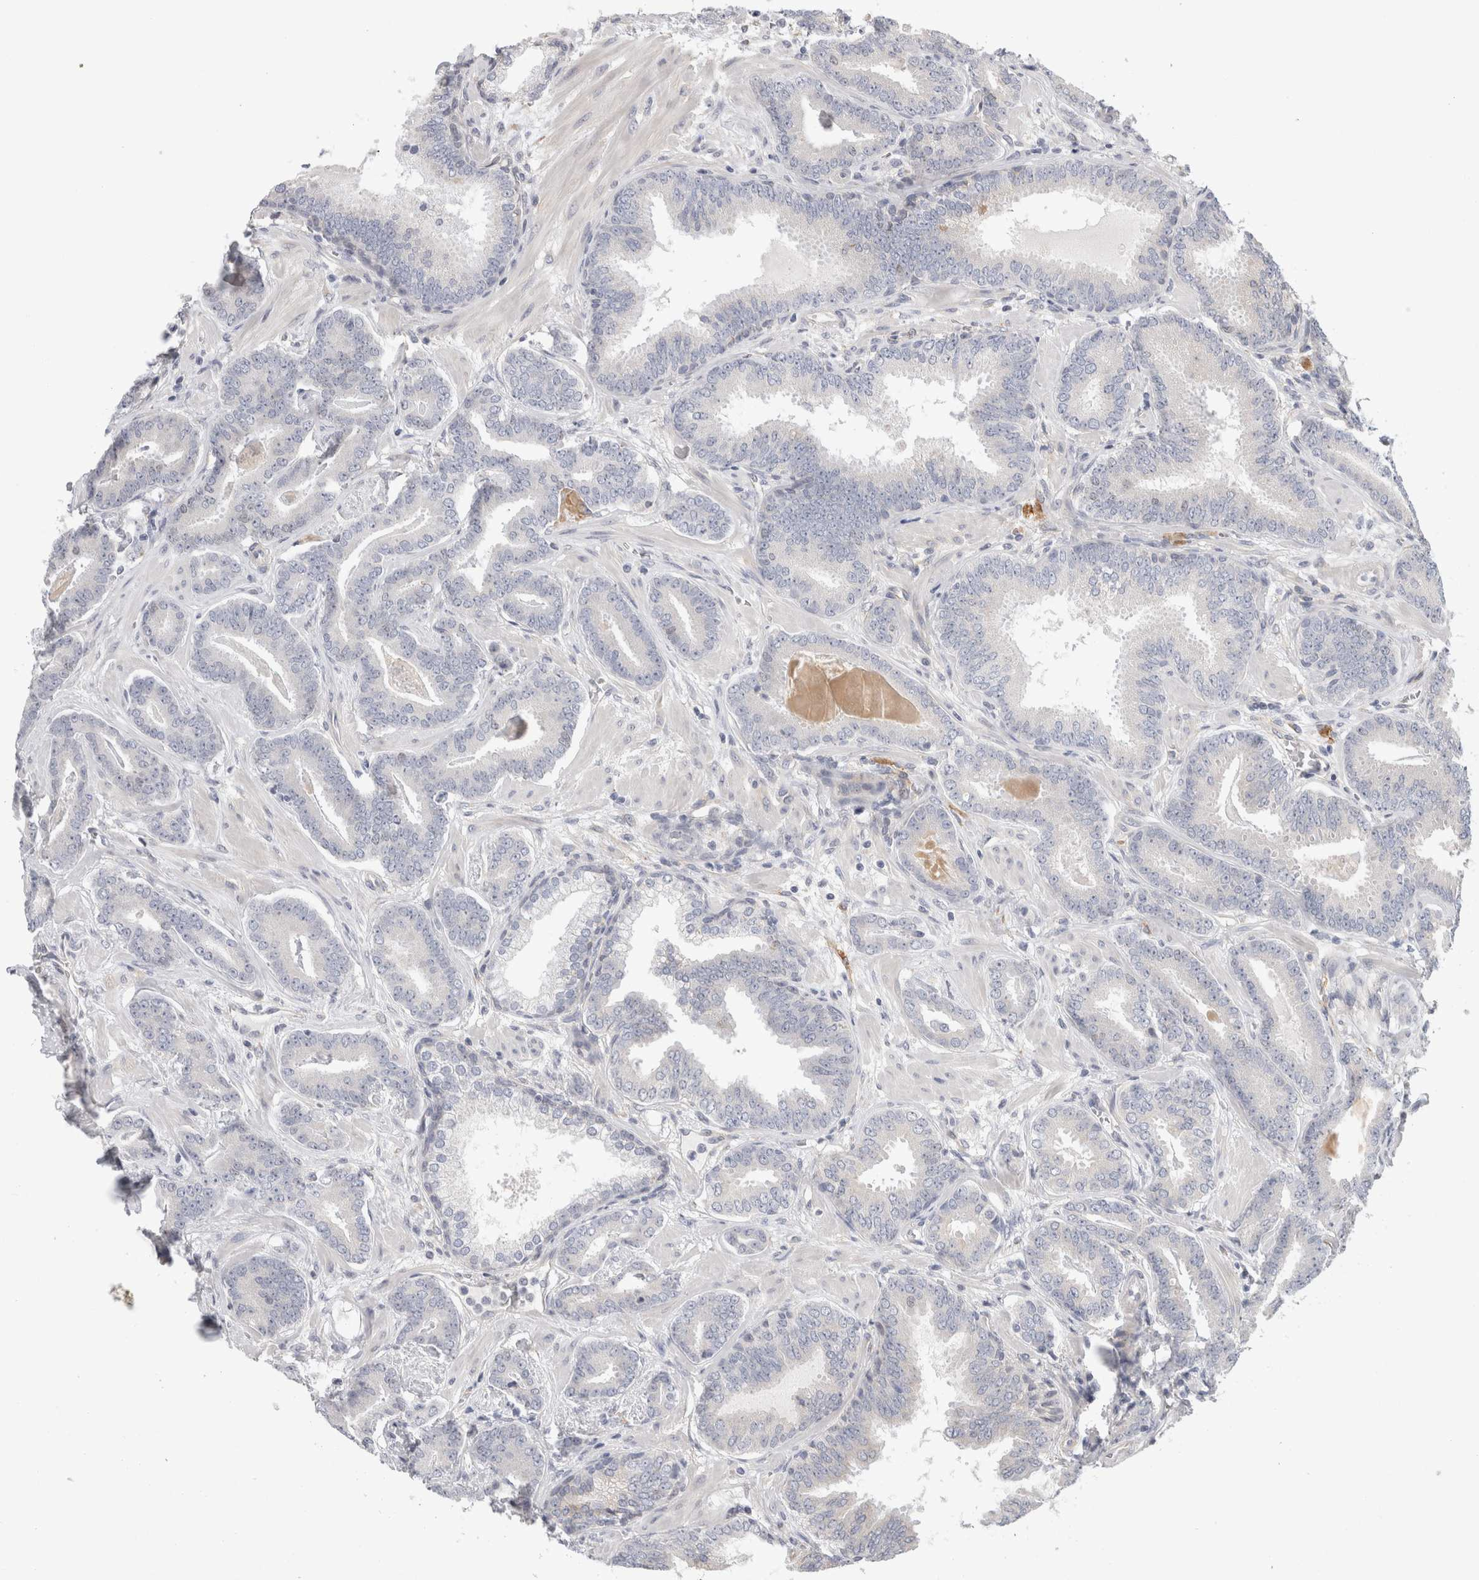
{"staining": {"intensity": "negative", "quantity": "none", "location": "none"}, "tissue": "prostate cancer", "cell_type": "Tumor cells", "image_type": "cancer", "snomed": [{"axis": "morphology", "description": "Adenocarcinoma, Low grade"}, {"axis": "topography", "description": "Prostate"}], "caption": "Tumor cells are negative for protein expression in human prostate cancer.", "gene": "SYTL5", "patient": {"sex": "male", "age": 62}}